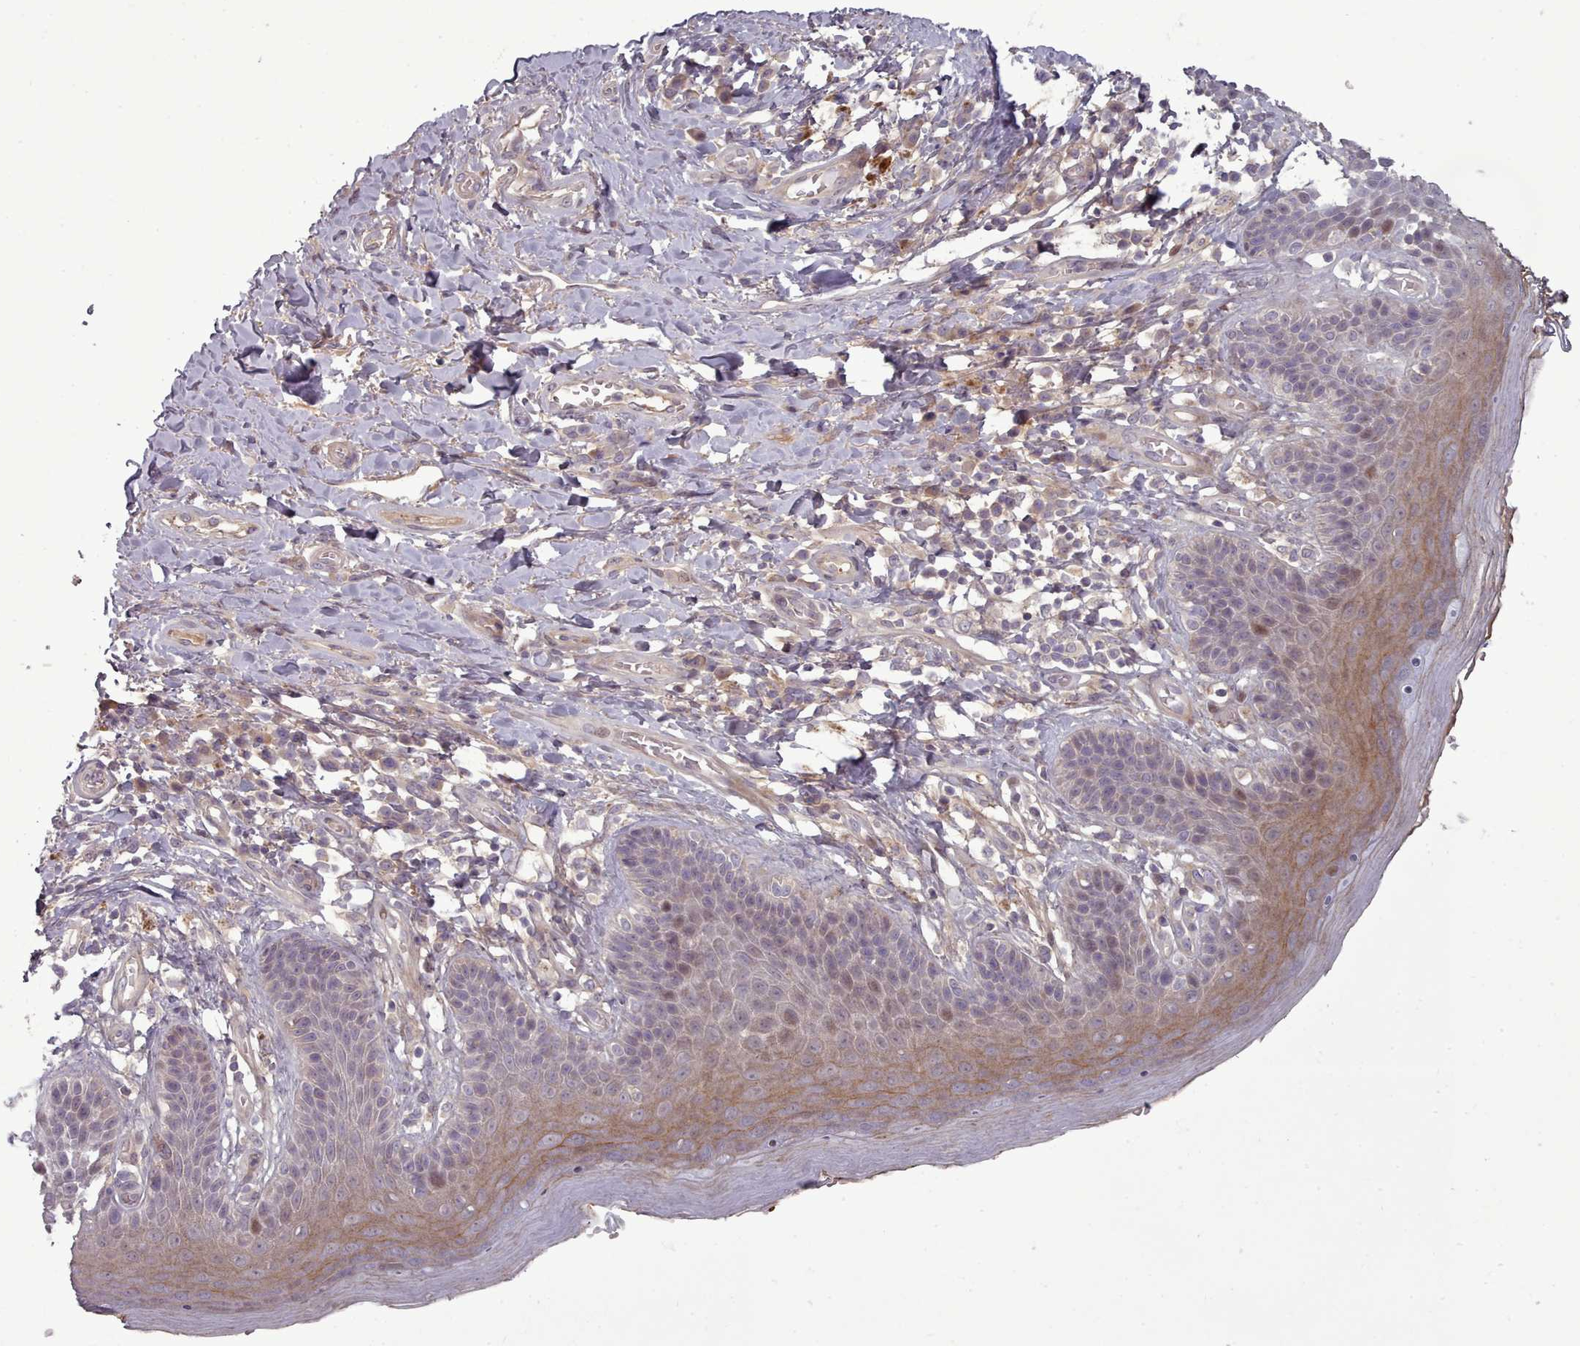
{"staining": {"intensity": "weak", "quantity": "<25%", "location": "cytoplasmic/membranous"}, "tissue": "skin", "cell_type": "Epidermal cells", "image_type": "normal", "snomed": [{"axis": "morphology", "description": "Normal tissue, NOS"}, {"axis": "topography", "description": "Anal"}], "caption": "Protein analysis of normal skin displays no significant expression in epidermal cells. (Brightfield microscopy of DAB (3,3'-diaminobenzidine) immunohistochemistry (IHC) at high magnification).", "gene": "LEFTY1", "patient": {"sex": "female", "age": 89}}